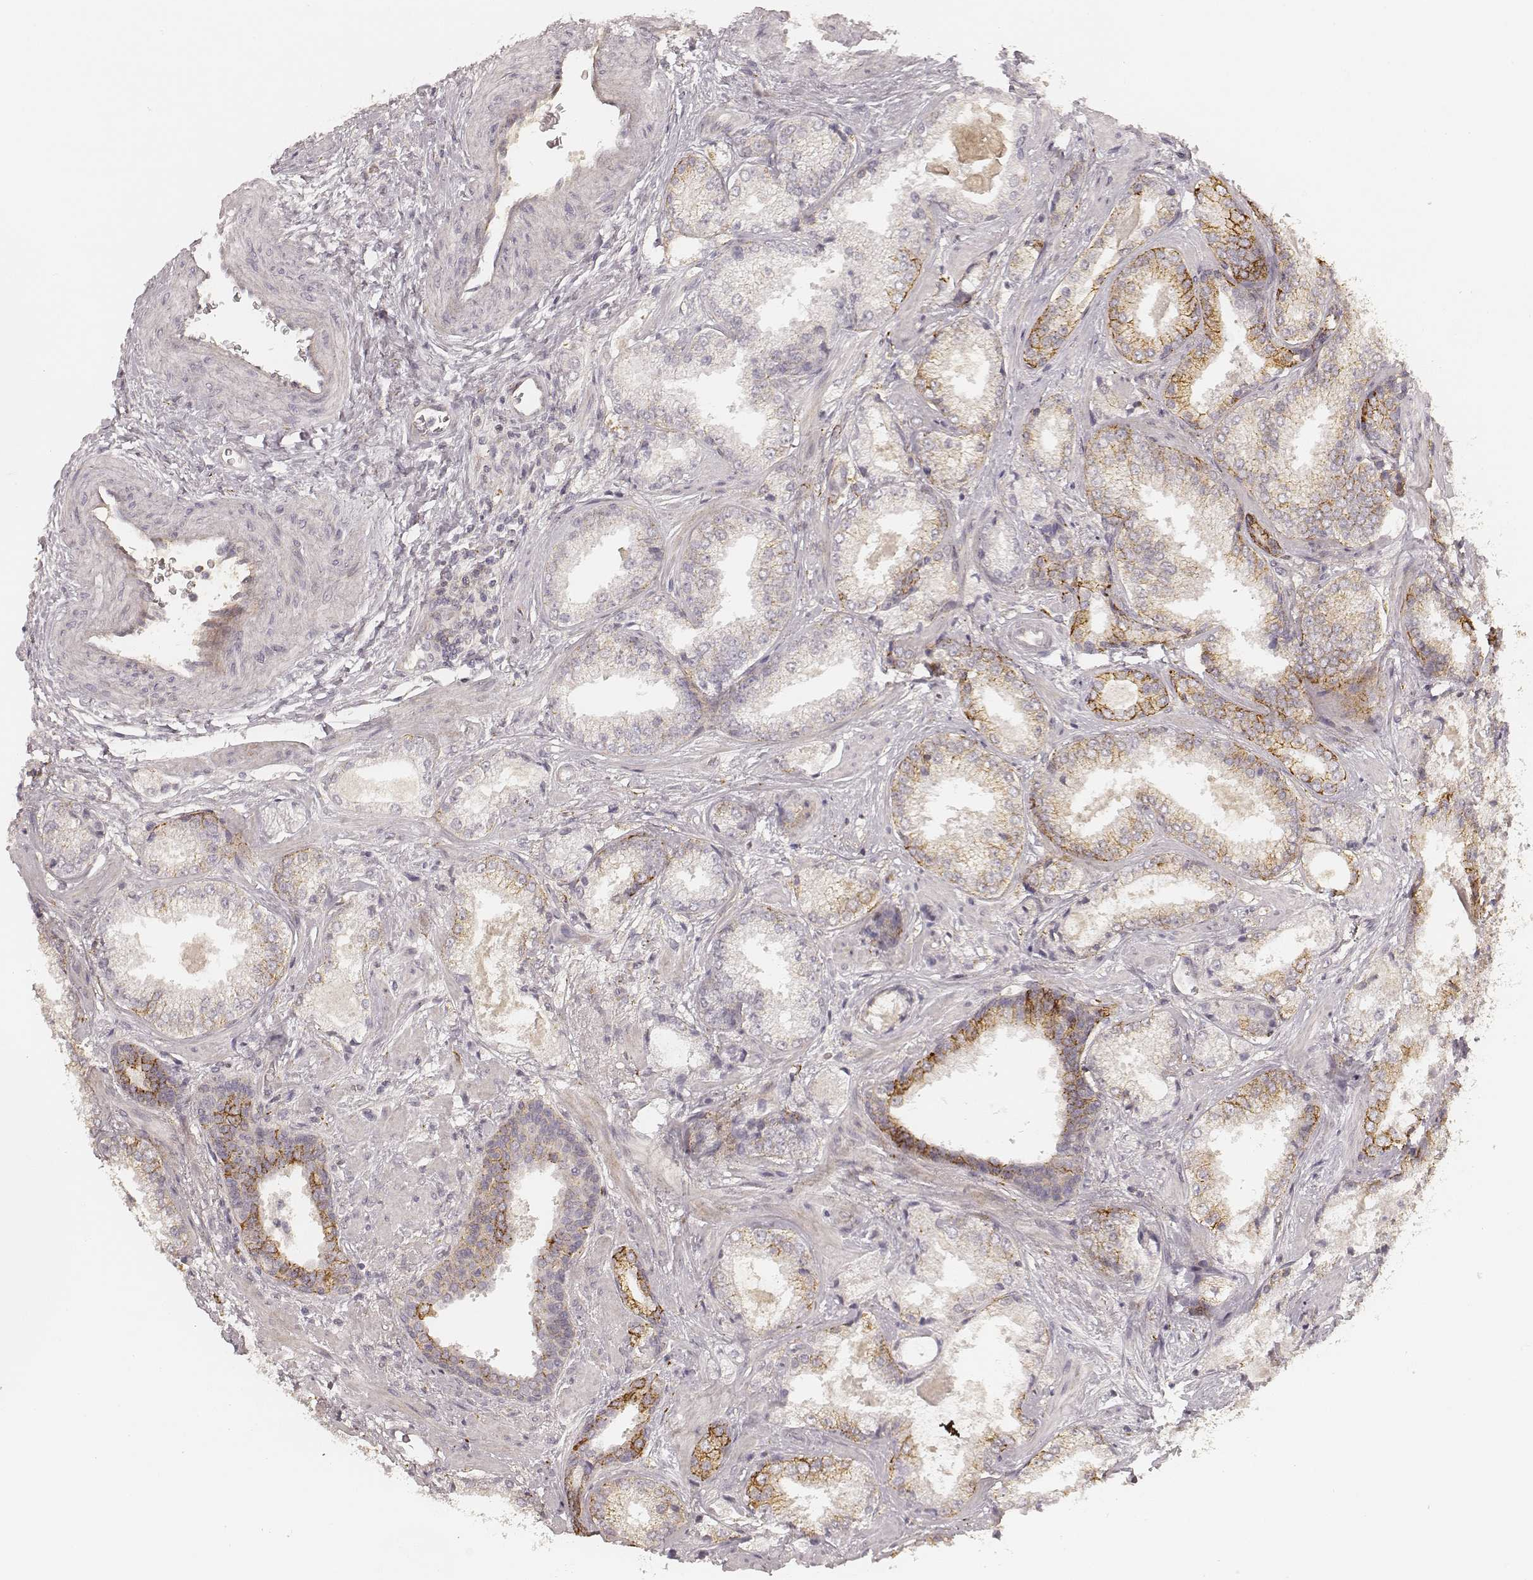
{"staining": {"intensity": "moderate", "quantity": "25%-75%", "location": "cytoplasmic/membranous"}, "tissue": "prostate cancer", "cell_type": "Tumor cells", "image_type": "cancer", "snomed": [{"axis": "morphology", "description": "Adenocarcinoma, Low grade"}, {"axis": "topography", "description": "Prostate"}], "caption": "Immunohistochemistry (IHC) photomicrograph of prostate cancer stained for a protein (brown), which demonstrates medium levels of moderate cytoplasmic/membranous expression in approximately 25%-75% of tumor cells.", "gene": "GORASP2", "patient": {"sex": "male", "age": 56}}